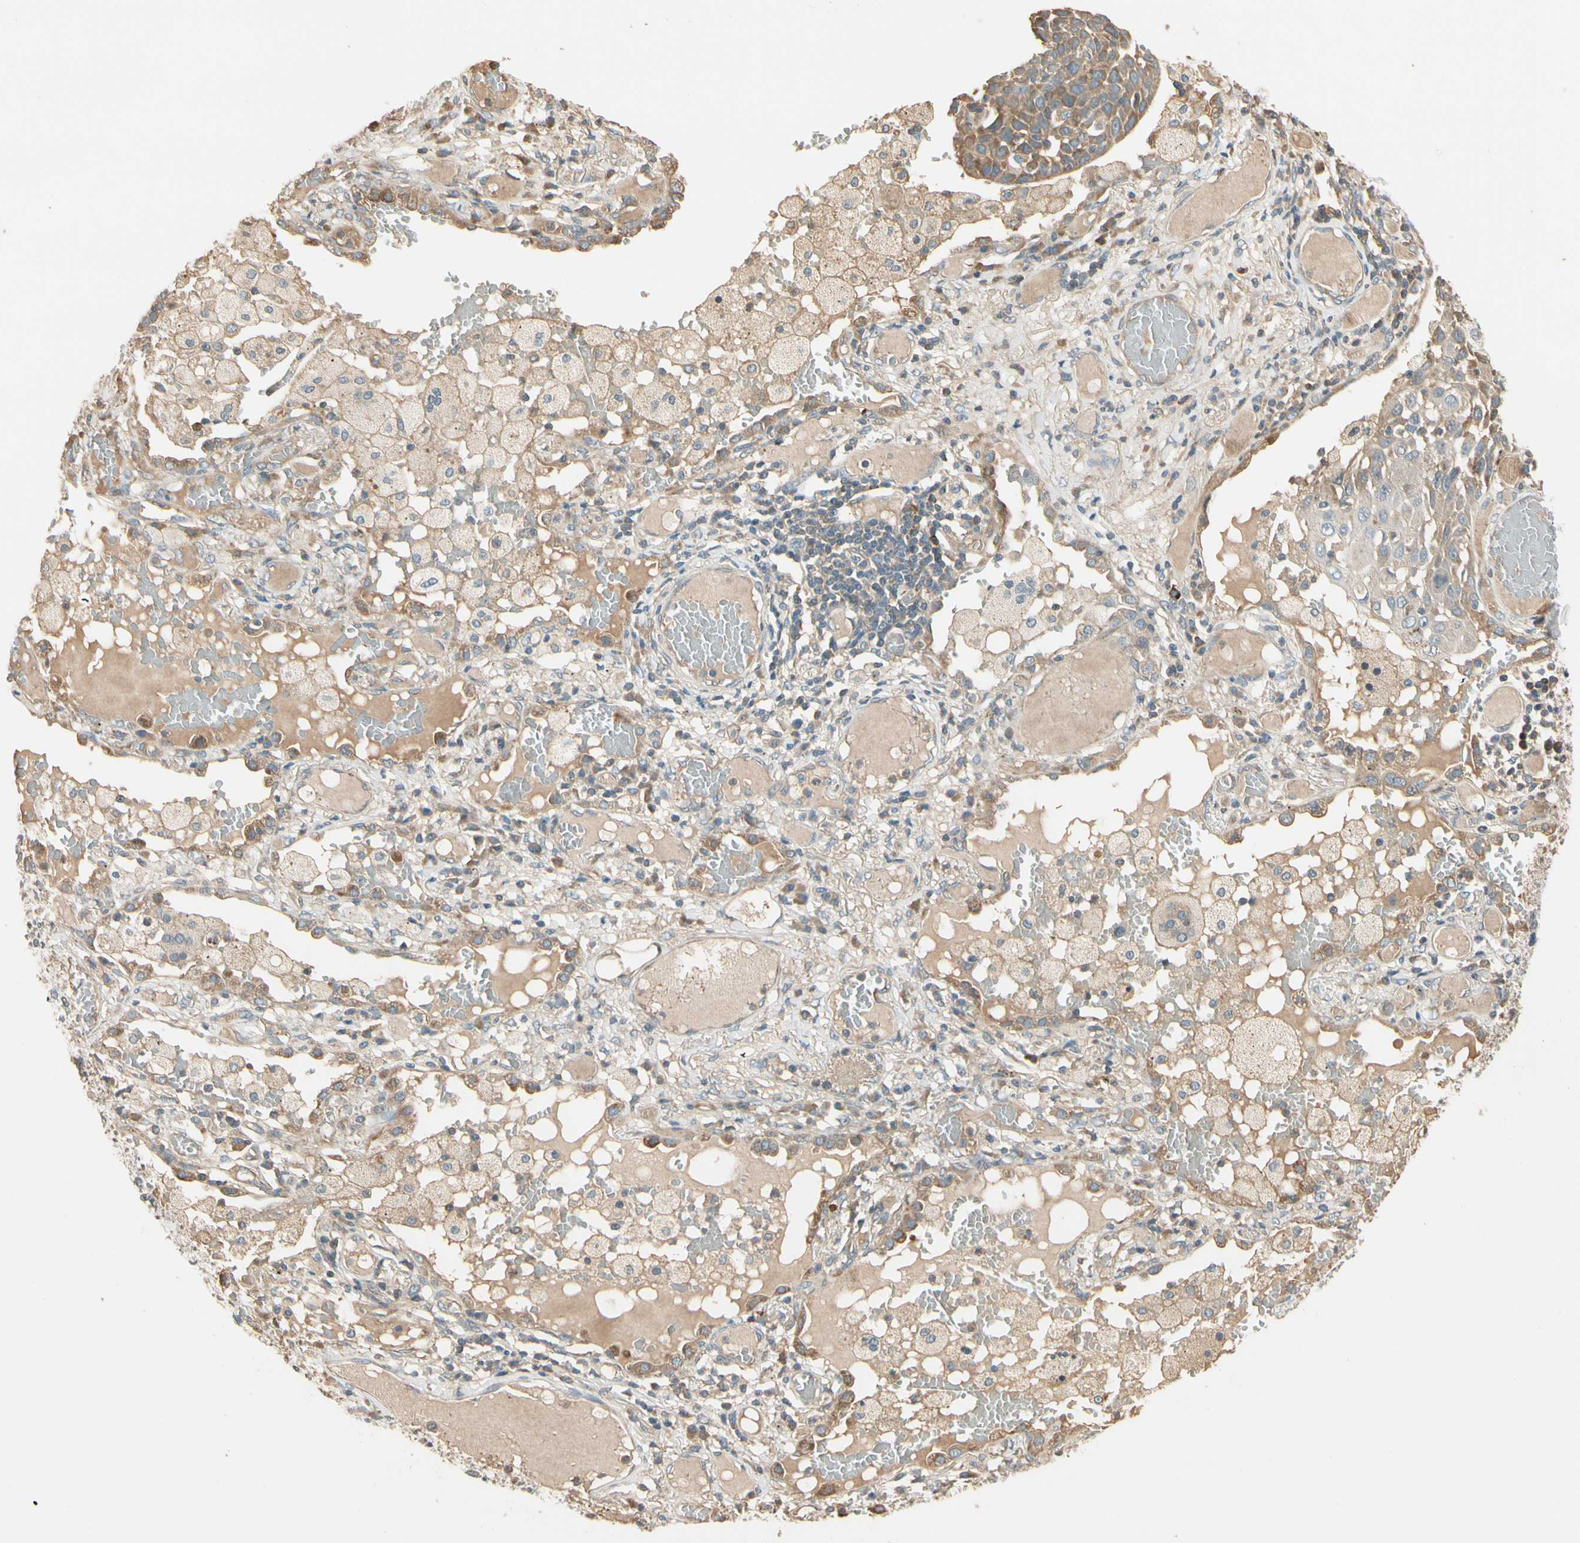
{"staining": {"intensity": "weak", "quantity": "25%-75%", "location": "cytoplasmic/membranous"}, "tissue": "lung cancer", "cell_type": "Tumor cells", "image_type": "cancer", "snomed": [{"axis": "morphology", "description": "Squamous cell carcinoma, NOS"}, {"axis": "topography", "description": "Lung"}], "caption": "Immunohistochemical staining of lung squamous cell carcinoma displays low levels of weak cytoplasmic/membranous protein staining in about 25%-75% of tumor cells.", "gene": "TNFRSF21", "patient": {"sex": "male", "age": 71}}